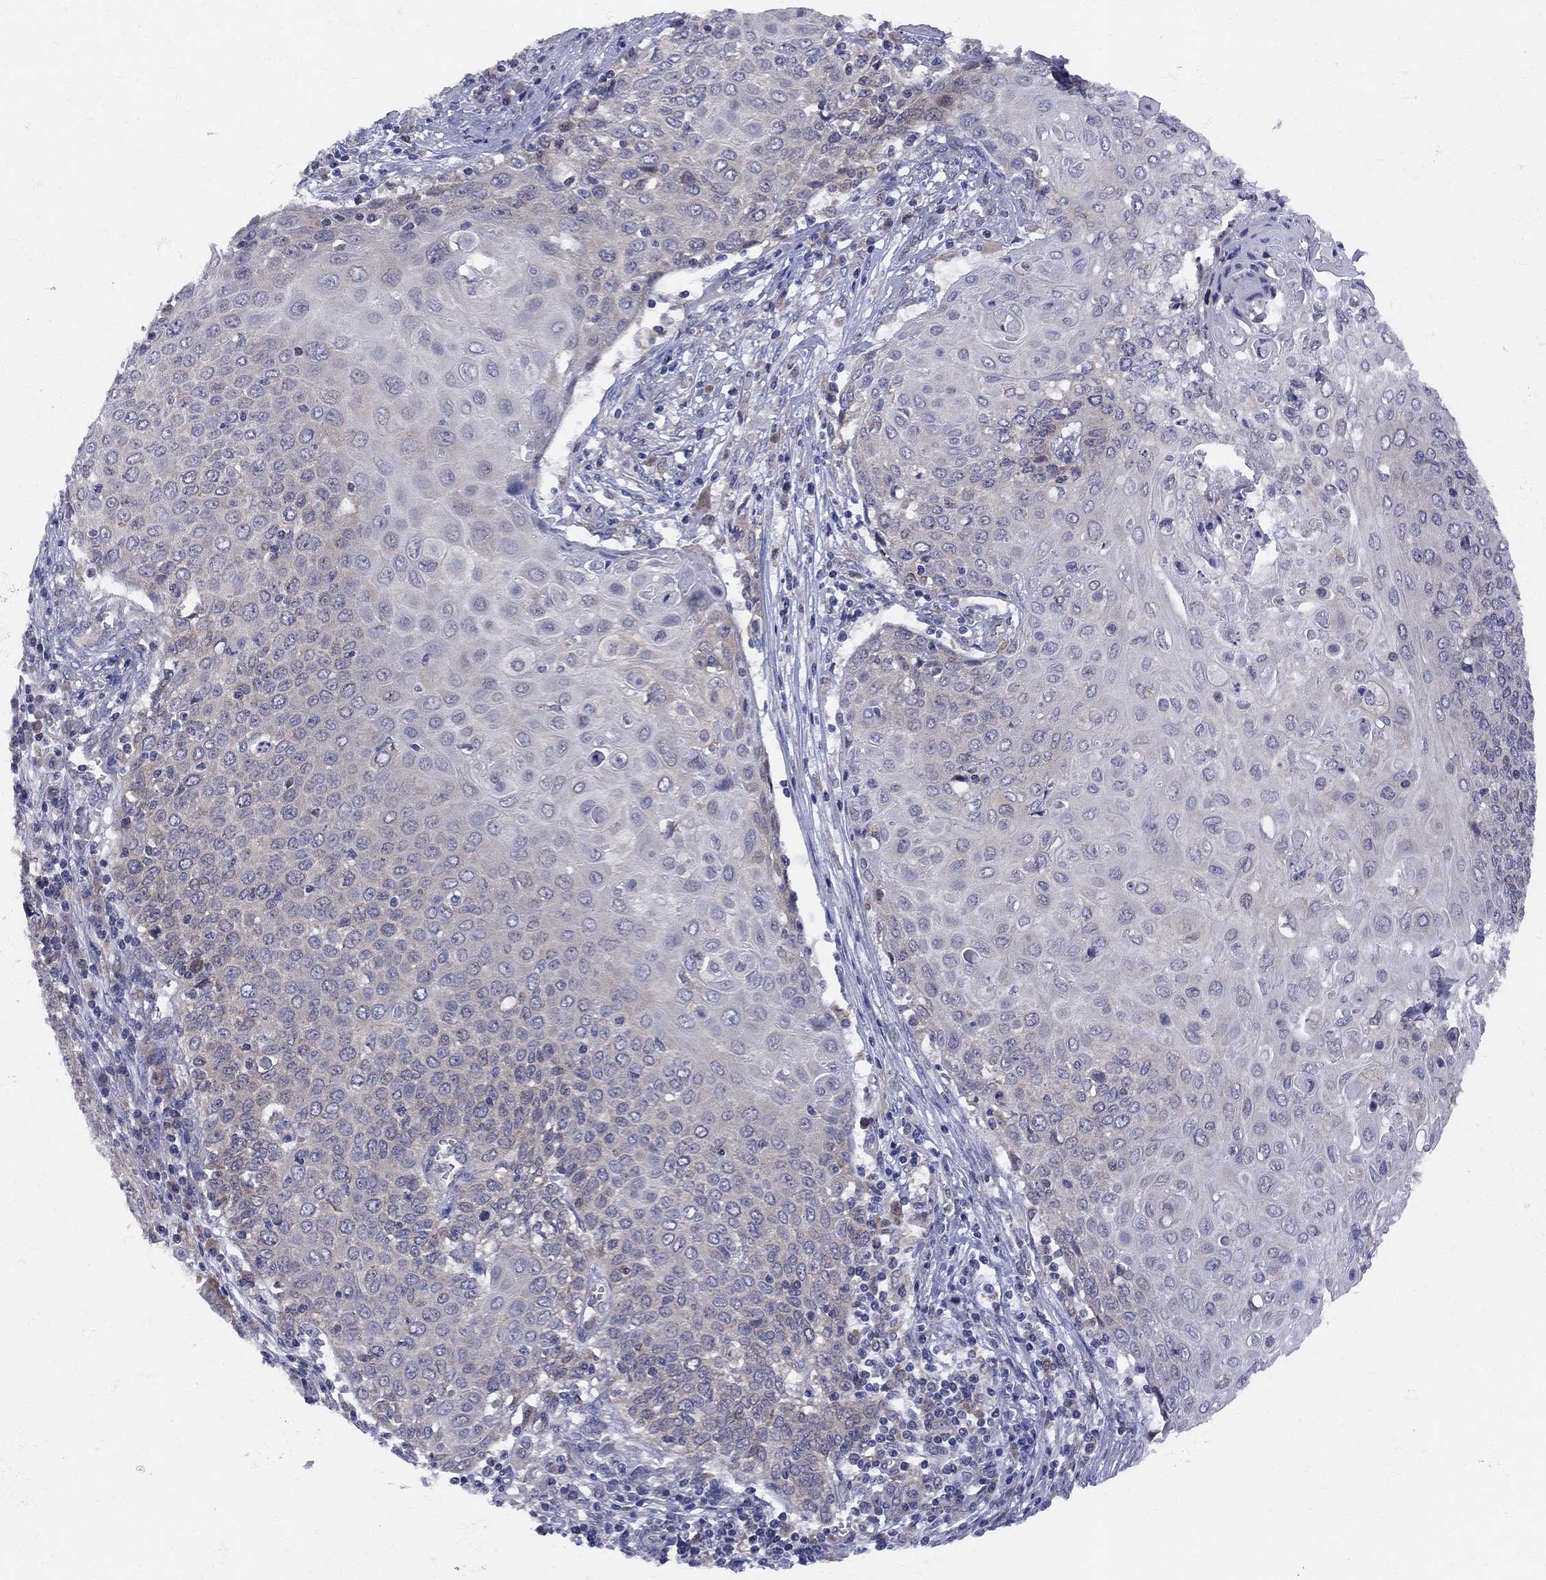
{"staining": {"intensity": "weak", "quantity": "<25%", "location": "cytoplasmic/membranous"}, "tissue": "cervical cancer", "cell_type": "Tumor cells", "image_type": "cancer", "snomed": [{"axis": "morphology", "description": "Squamous cell carcinoma, NOS"}, {"axis": "topography", "description": "Cervix"}], "caption": "Tumor cells show no significant protein expression in cervical cancer. (Stains: DAB (3,3'-diaminobenzidine) immunohistochemistry with hematoxylin counter stain, Microscopy: brightfield microscopy at high magnification).", "gene": "CNOT11", "patient": {"sex": "female", "age": 39}}